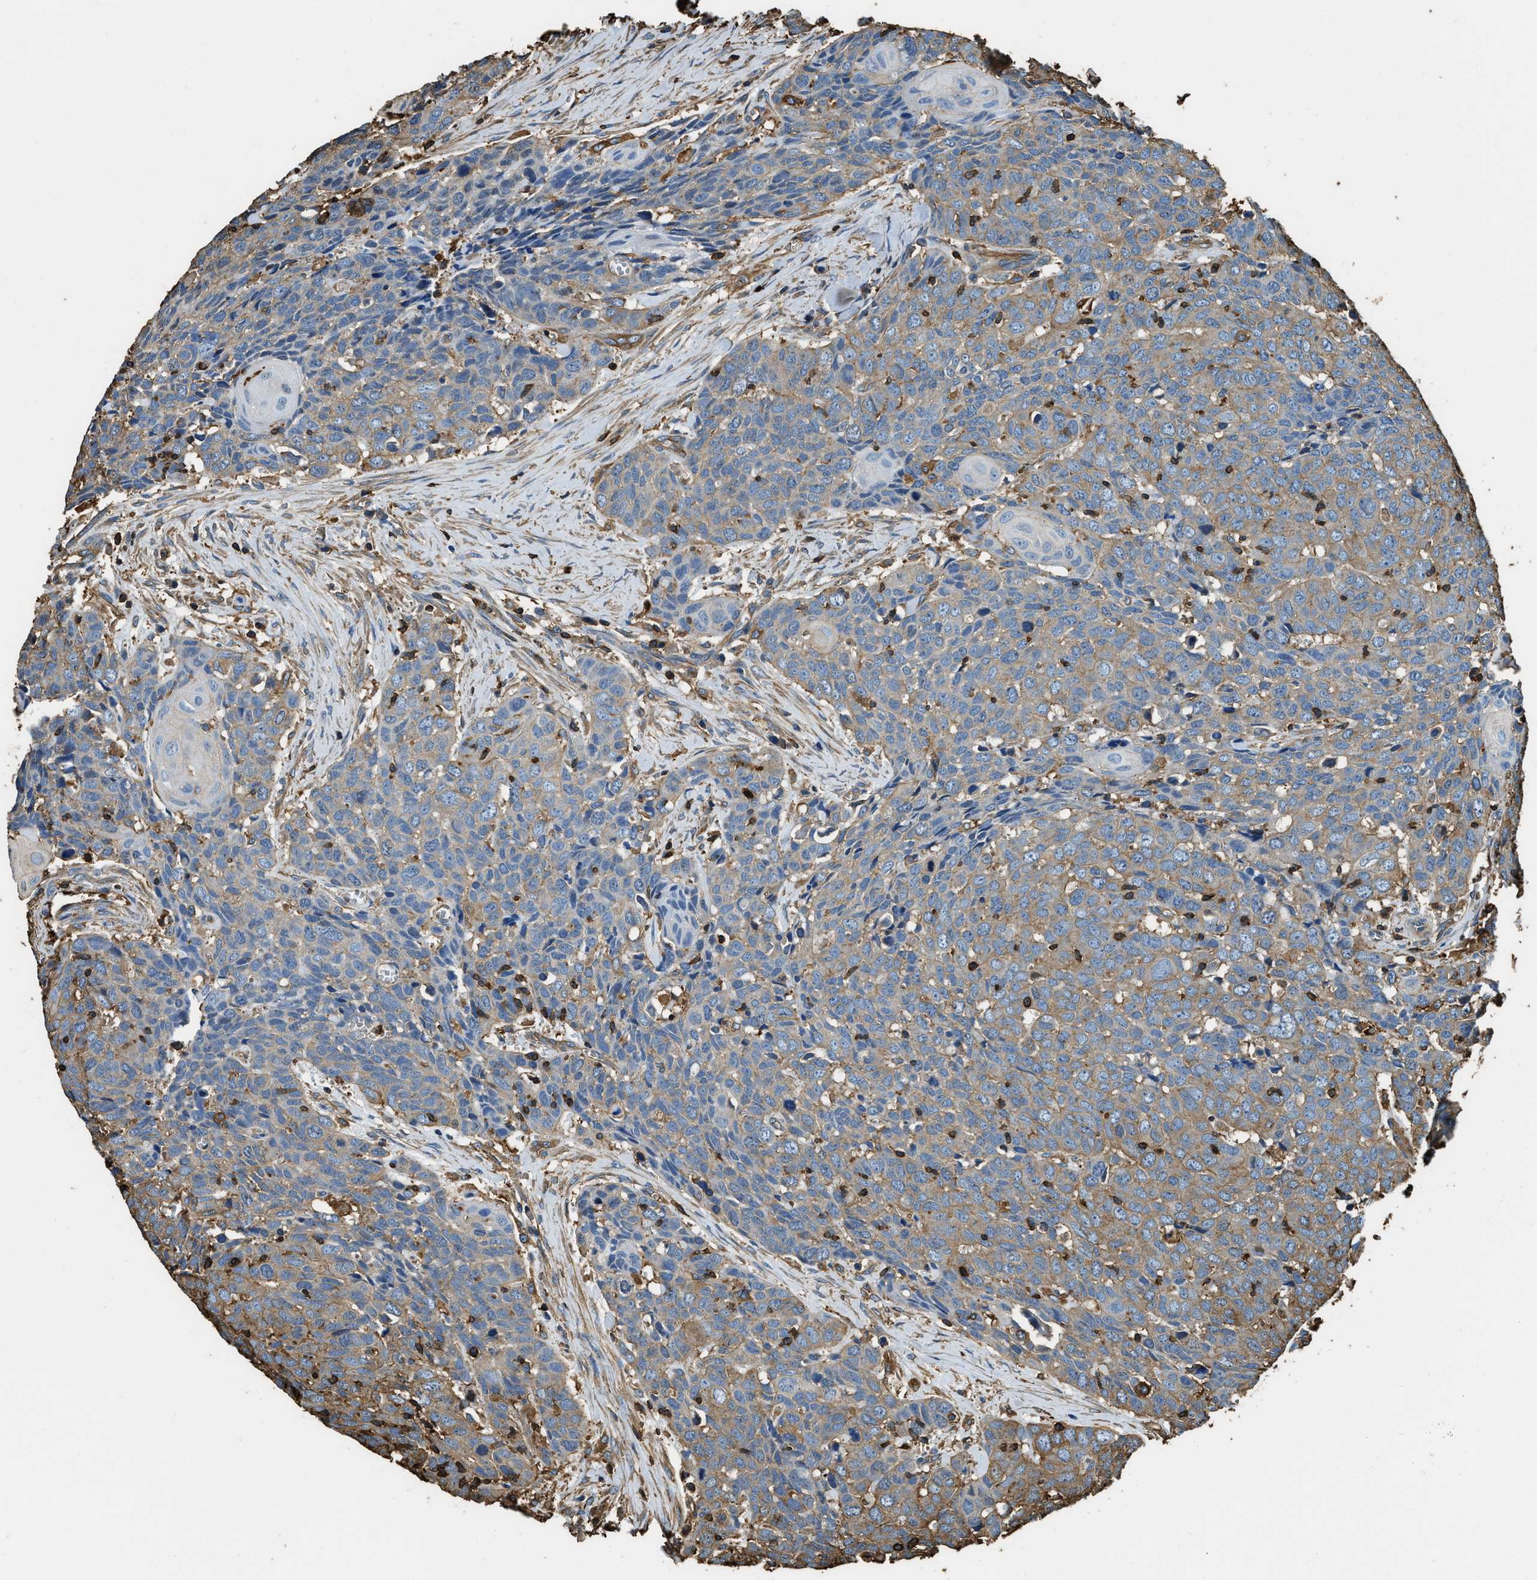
{"staining": {"intensity": "moderate", "quantity": ">75%", "location": "cytoplasmic/membranous"}, "tissue": "head and neck cancer", "cell_type": "Tumor cells", "image_type": "cancer", "snomed": [{"axis": "morphology", "description": "Squamous cell carcinoma, NOS"}, {"axis": "topography", "description": "Head-Neck"}], "caption": "Tumor cells demonstrate medium levels of moderate cytoplasmic/membranous expression in about >75% of cells in squamous cell carcinoma (head and neck). (brown staining indicates protein expression, while blue staining denotes nuclei).", "gene": "ACCS", "patient": {"sex": "male", "age": 66}}